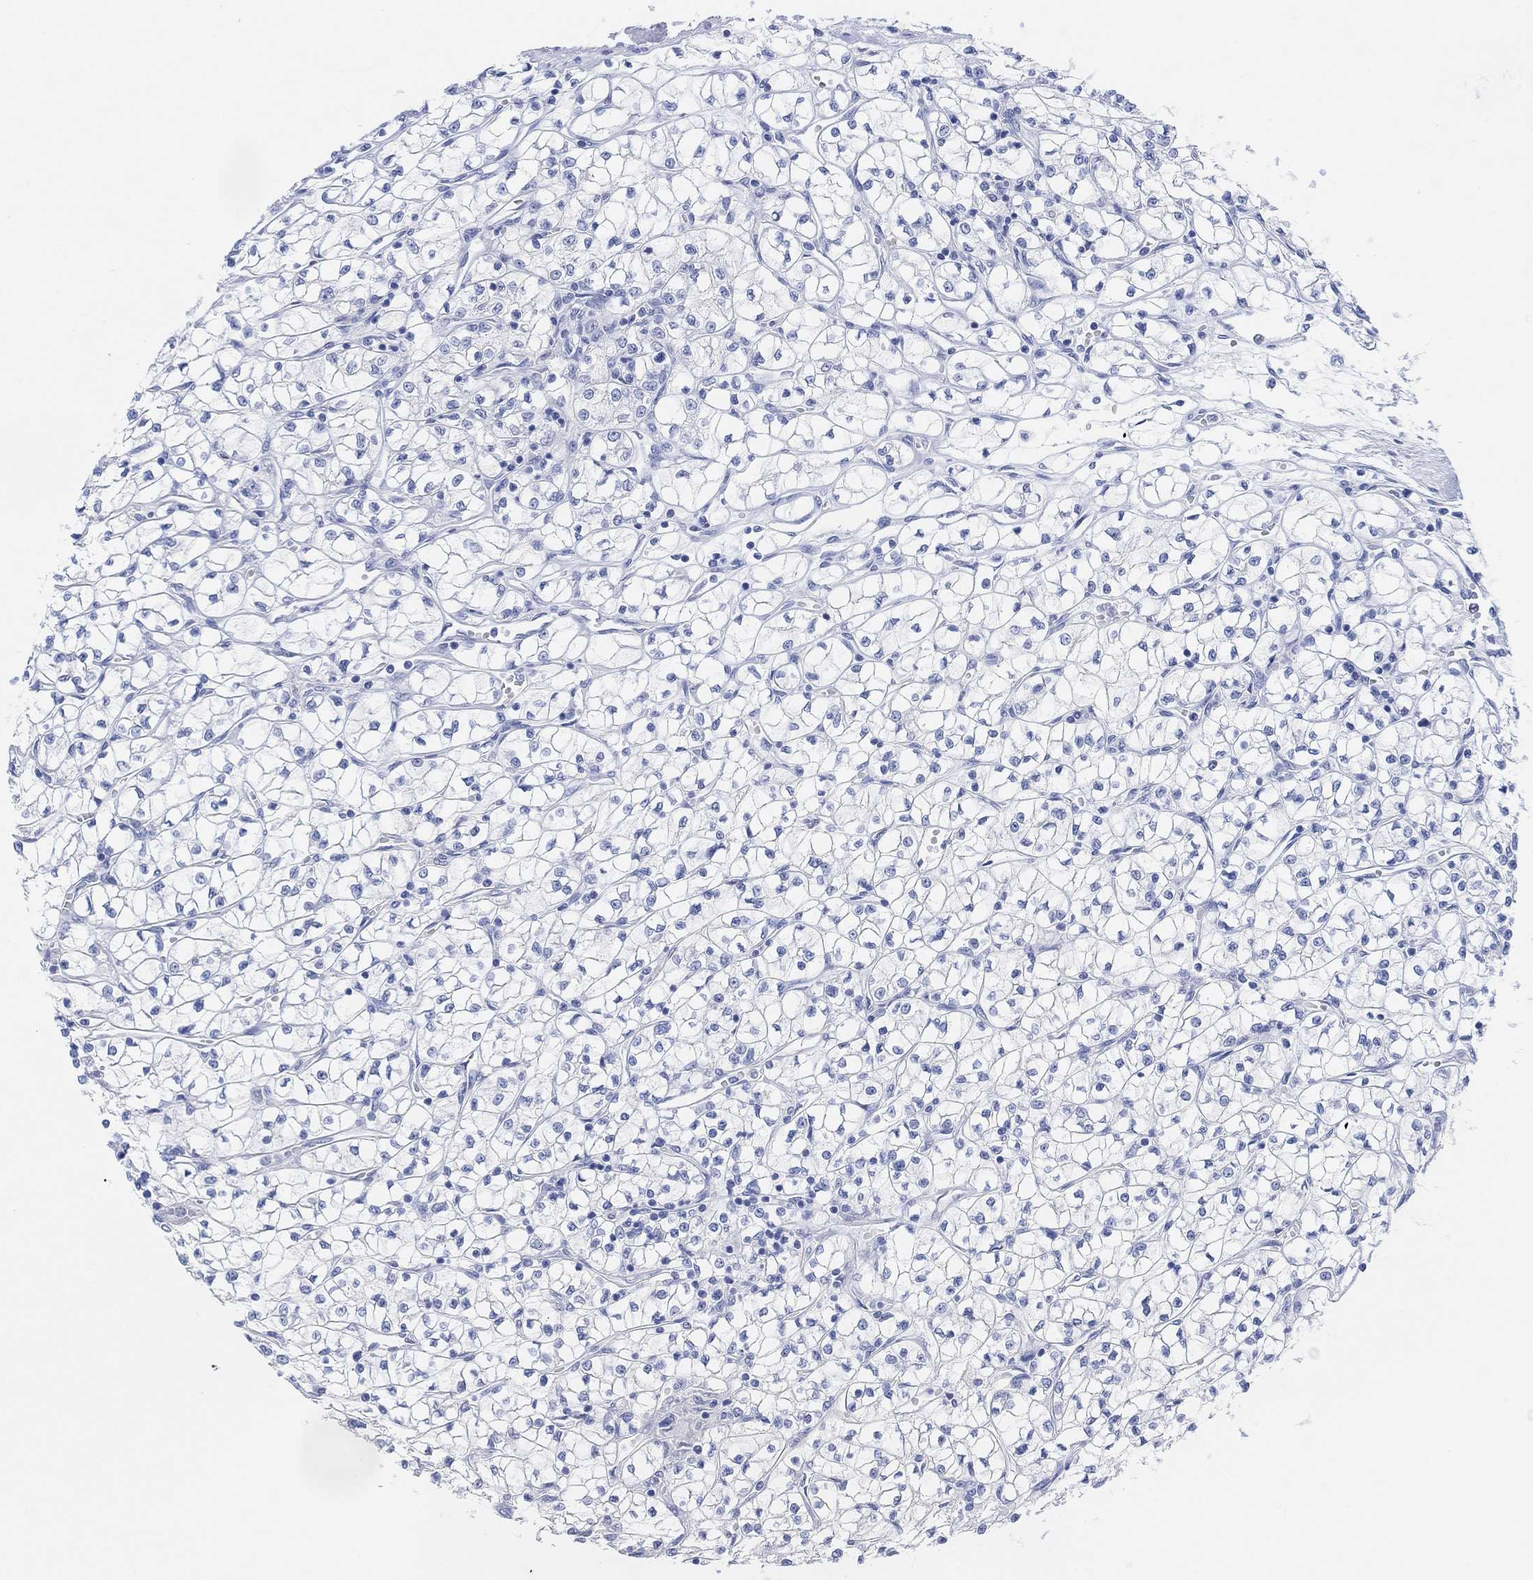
{"staining": {"intensity": "negative", "quantity": "none", "location": "none"}, "tissue": "renal cancer", "cell_type": "Tumor cells", "image_type": "cancer", "snomed": [{"axis": "morphology", "description": "Adenocarcinoma, NOS"}, {"axis": "topography", "description": "Kidney"}], "caption": "IHC image of renal cancer stained for a protein (brown), which exhibits no expression in tumor cells. (DAB (3,3'-diaminobenzidine) IHC with hematoxylin counter stain).", "gene": "ENO4", "patient": {"sex": "female", "age": 64}}